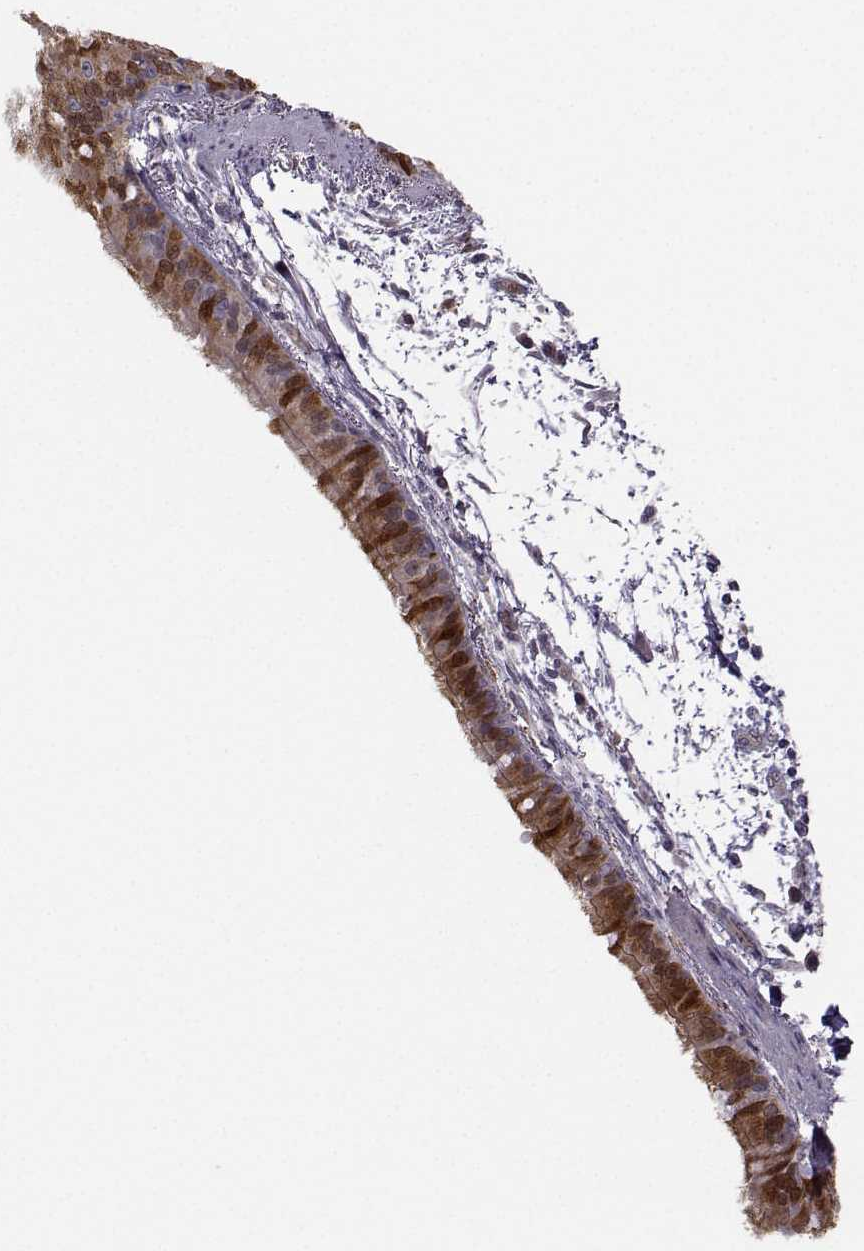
{"staining": {"intensity": "strong", "quantity": "<25%", "location": "cytoplasmic/membranous"}, "tissue": "bronchus", "cell_type": "Respiratory epithelial cells", "image_type": "normal", "snomed": [{"axis": "morphology", "description": "Normal tissue, NOS"}, {"axis": "morphology", "description": "Squamous cell carcinoma, NOS"}, {"axis": "topography", "description": "Bronchus"}, {"axis": "topography", "description": "Lung"}], "caption": "The photomicrograph exhibits immunohistochemical staining of unremarkable bronchus. There is strong cytoplasmic/membranous positivity is present in about <25% of respiratory epithelial cells.", "gene": "NQO1", "patient": {"sex": "male", "age": 69}}